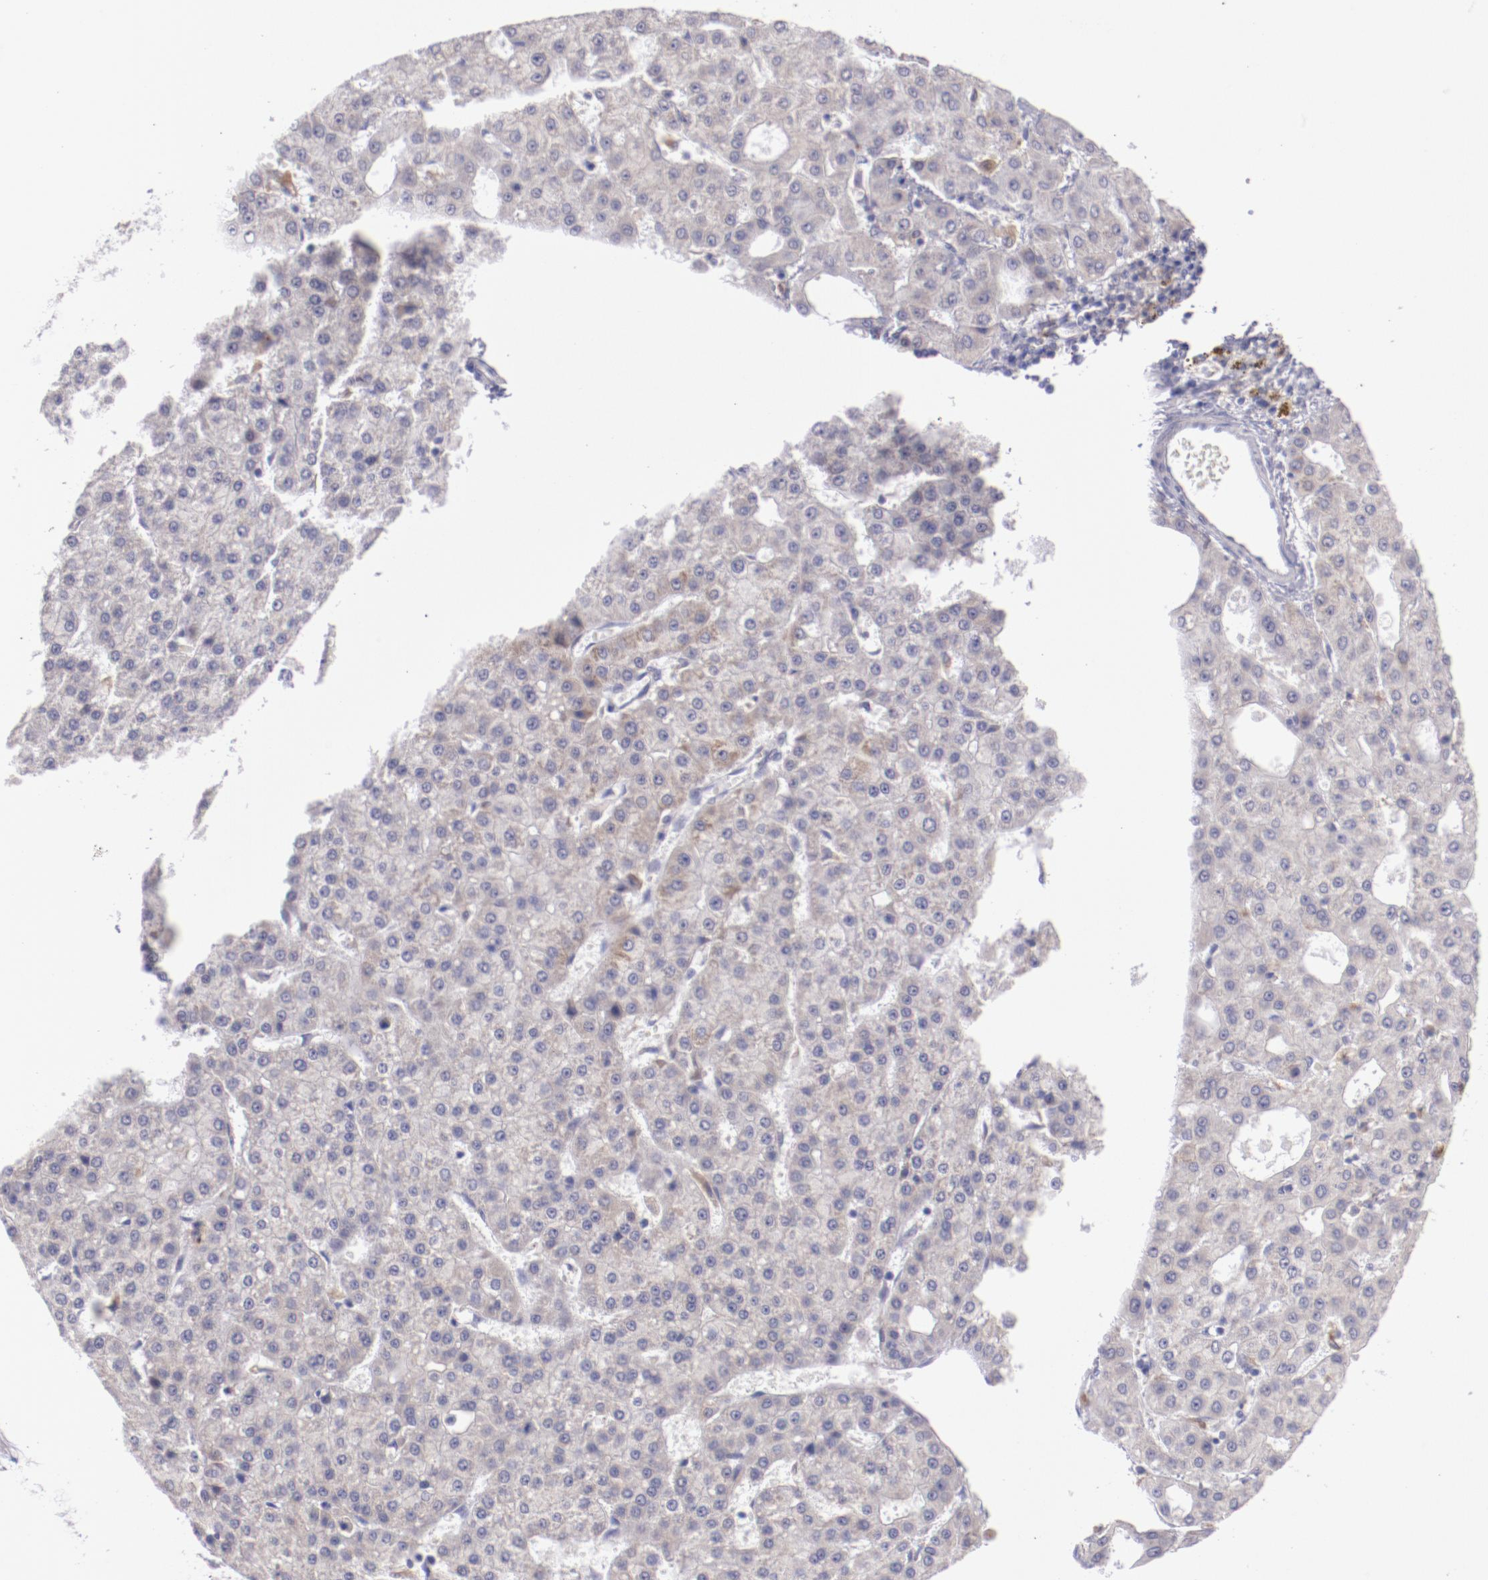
{"staining": {"intensity": "negative", "quantity": "none", "location": "none"}, "tissue": "liver cancer", "cell_type": "Tumor cells", "image_type": "cancer", "snomed": [{"axis": "morphology", "description": "Carcinoma, Hepatocellular, NOS"}, {"axis": "topography", "description": "Liver"}], "caption": "The photomicrograph displays no staining of tumor cells in liver cancer.", "gene": "TRAF3", "patient": {"sex": "male", "age": 47}}